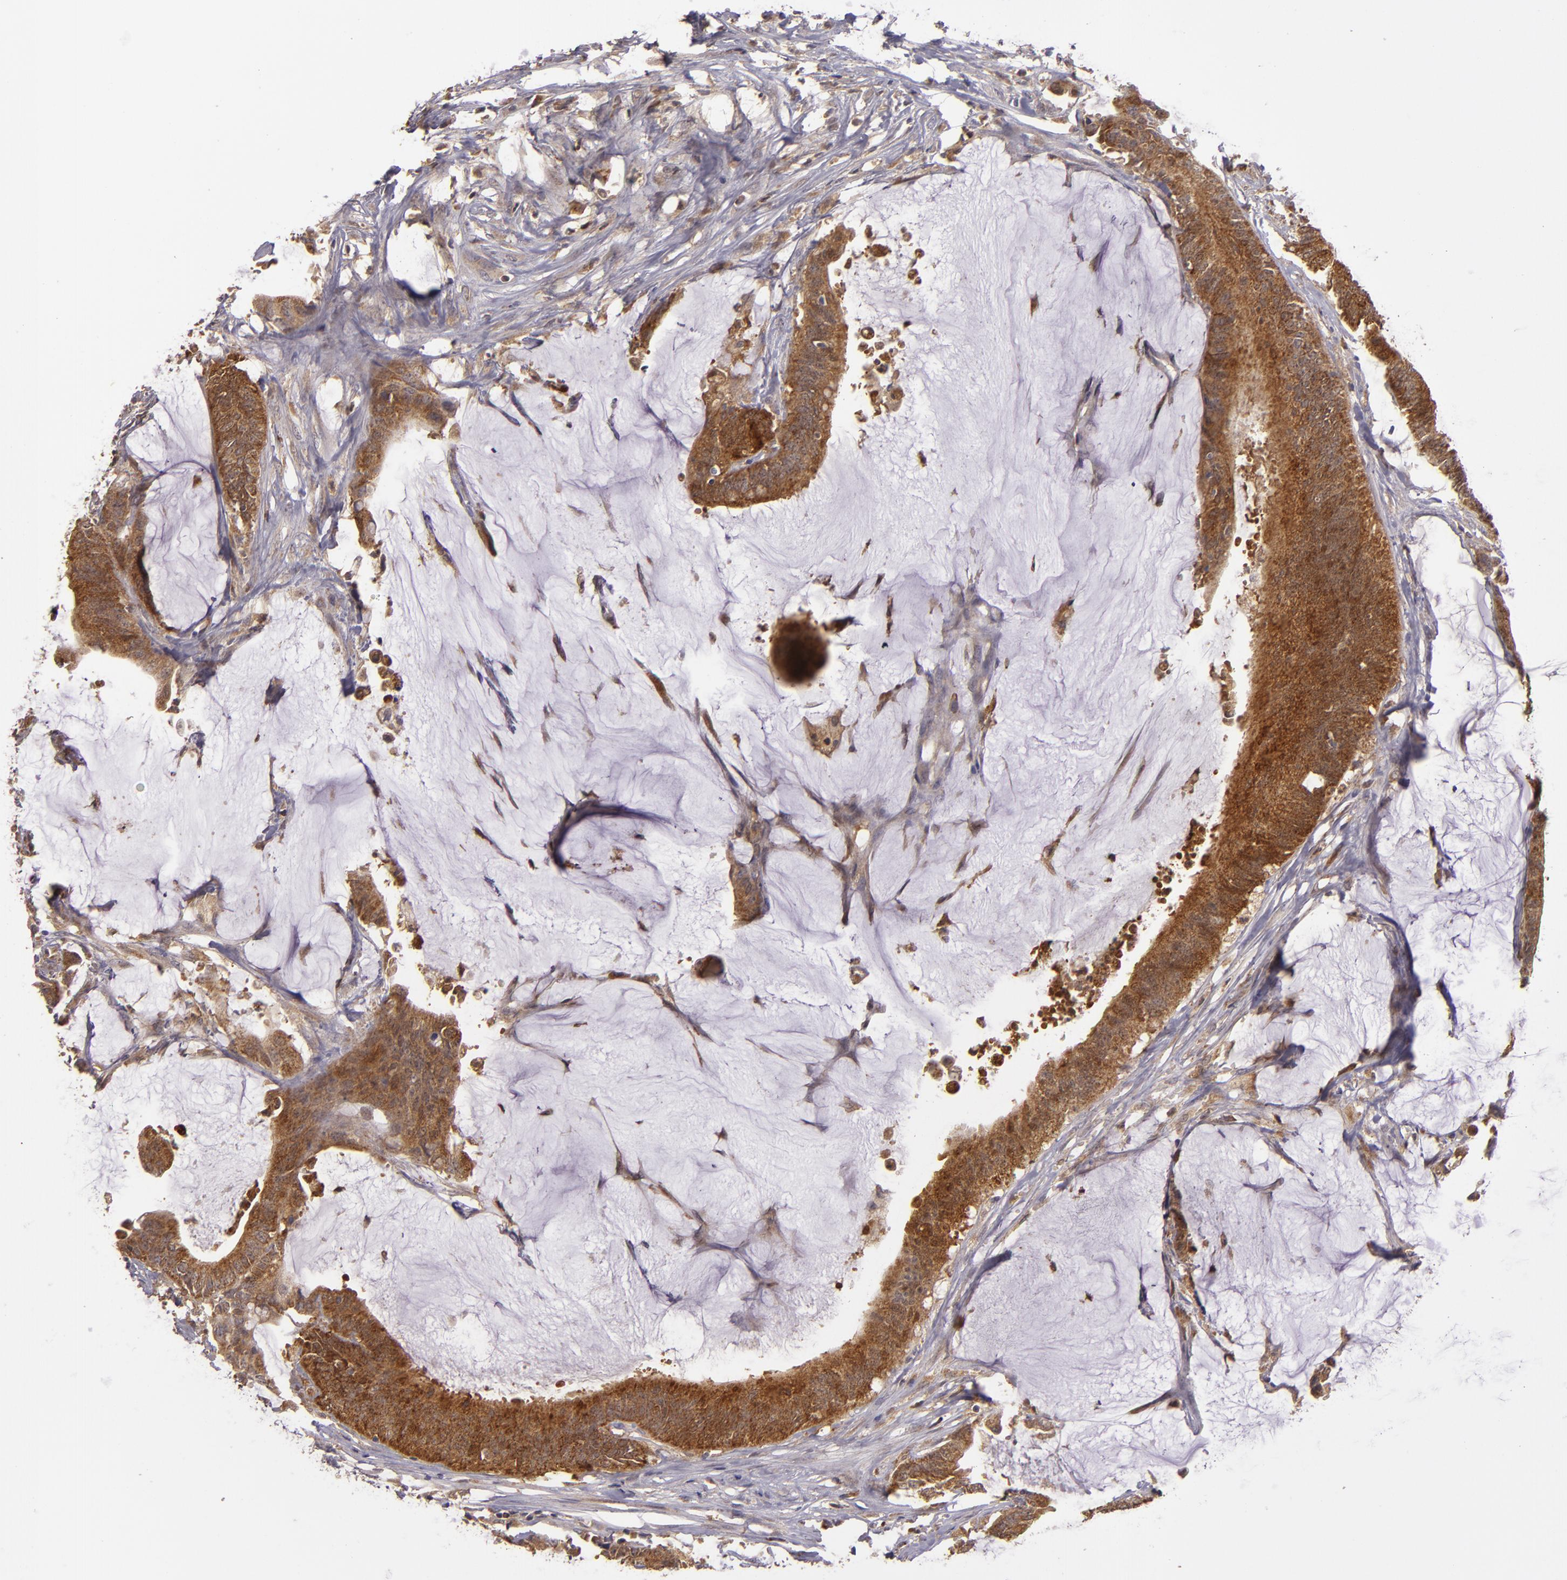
{"staining": {"intensity": "strong", "quantity": ">75%", "location": "cytoplasmic/membranous"}, "tissue": "colorectal cancer", "cell_type": "Tumor cells", "image_type": "cancer", "snomed": [{"axis": "morphology", "description": "Adenocarcinoma, NOS"}, {"axis": "topography", "description": "Rectum"}], "caption": "Colorectal adenocarcinoma tissue demonstrates strong cytoplasmic/membranous positivity in about >75% of tumor cells, visualized by immunohistochemistry. (Stains: DAB (3,3'-diaminobenzidine) in brown, nuclei in blue, Microscopy: brightfield microscopy at high magnification).", "gene": "FHIT", "patient": {"sex": "female", "age": 66}}